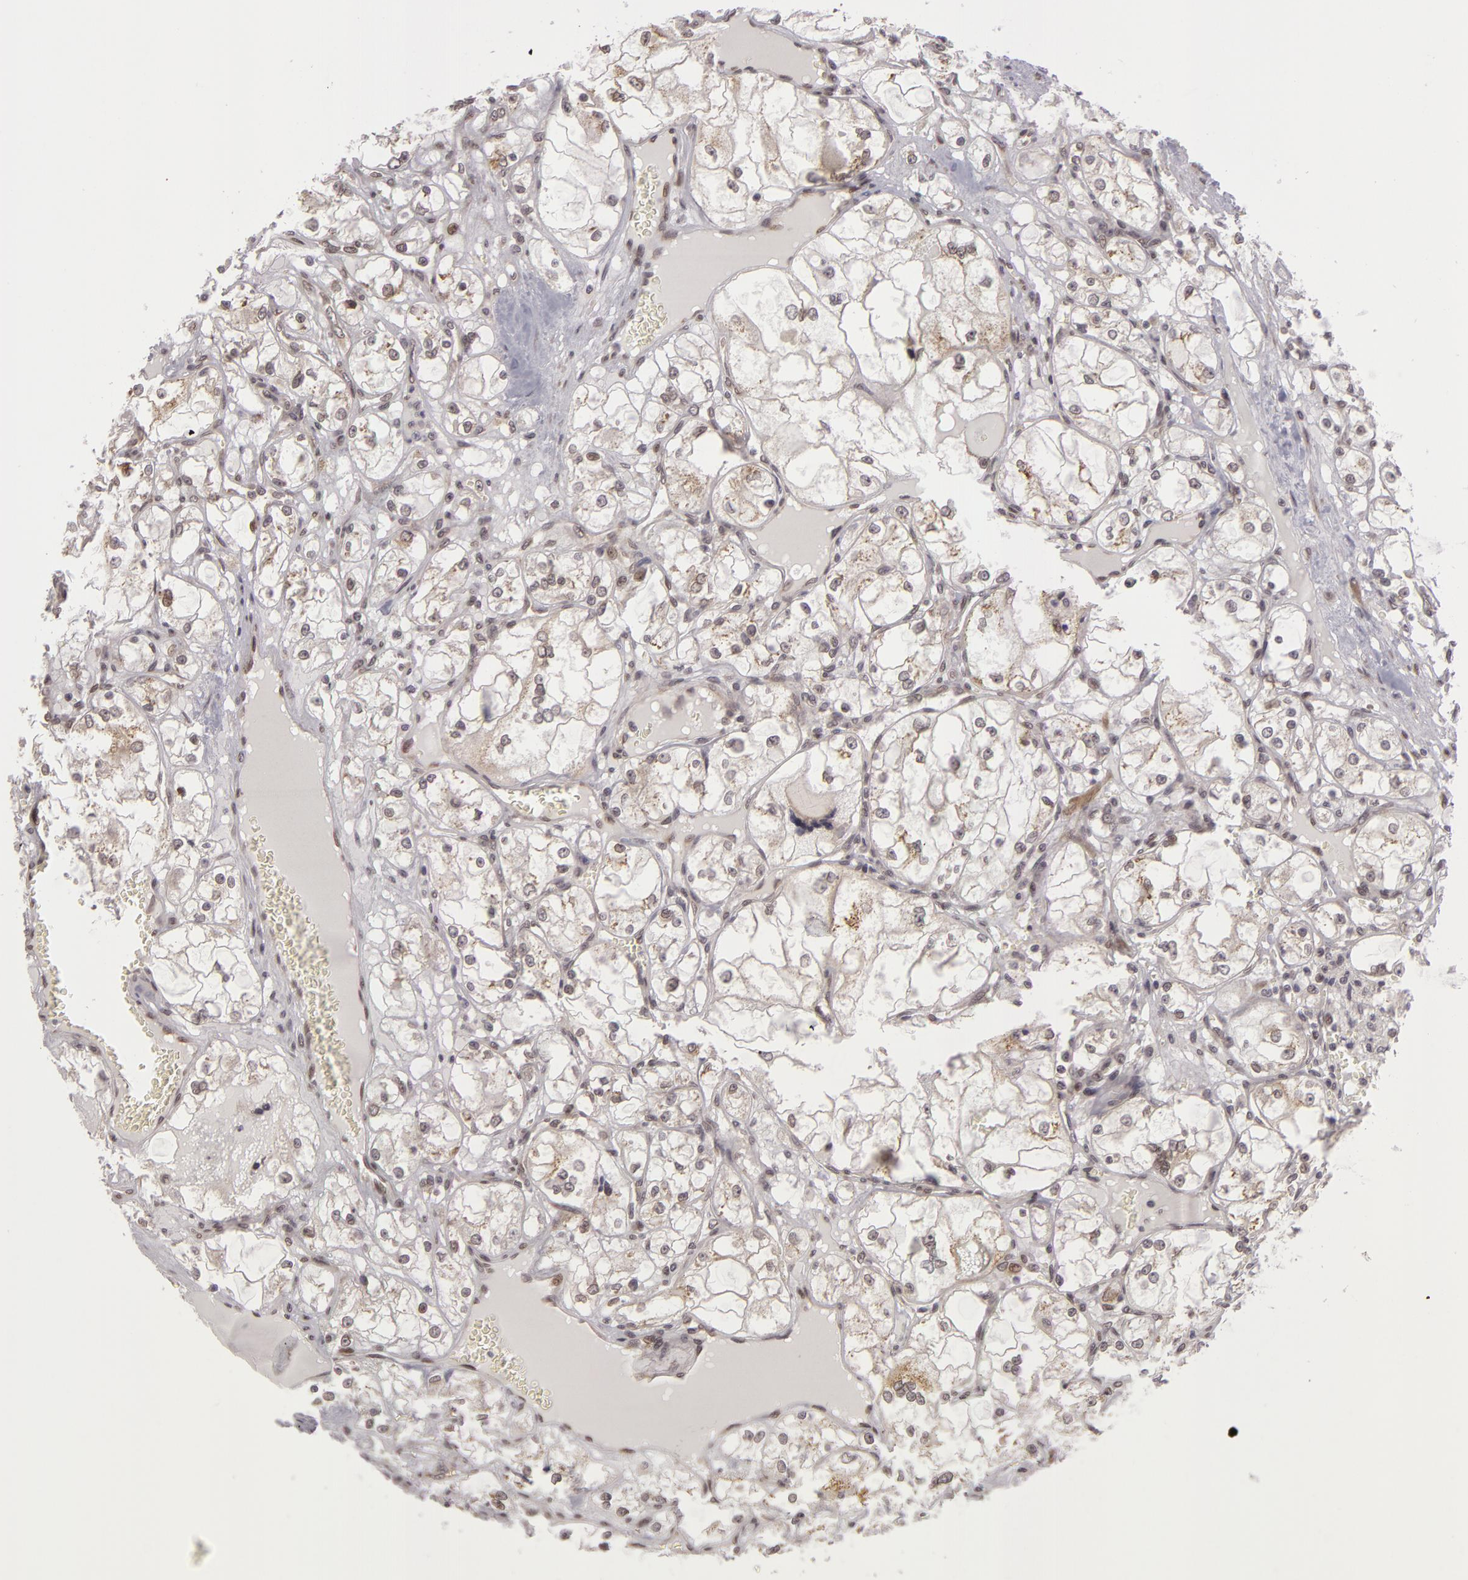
{"staining": {"intensity": "weak", "quantity": "25%-75%", "location": "nuclear"}, "tissue": "renal cancer", "cell_type": "Tumor cells", "image_type": "cancer", "snomed": [{"axis": "morphology", "description": "Adenocarcinoma, NOS"}, {"axis": "topography", "description": "Kidney"}], "caption": "Brown immunohistochemical staining in renal cancer demonstrates weak nuclear staining in about 25%-75% of tumor cells.", "gene": "ZNF133", "patient": {"sex": "male", "age": 61}}